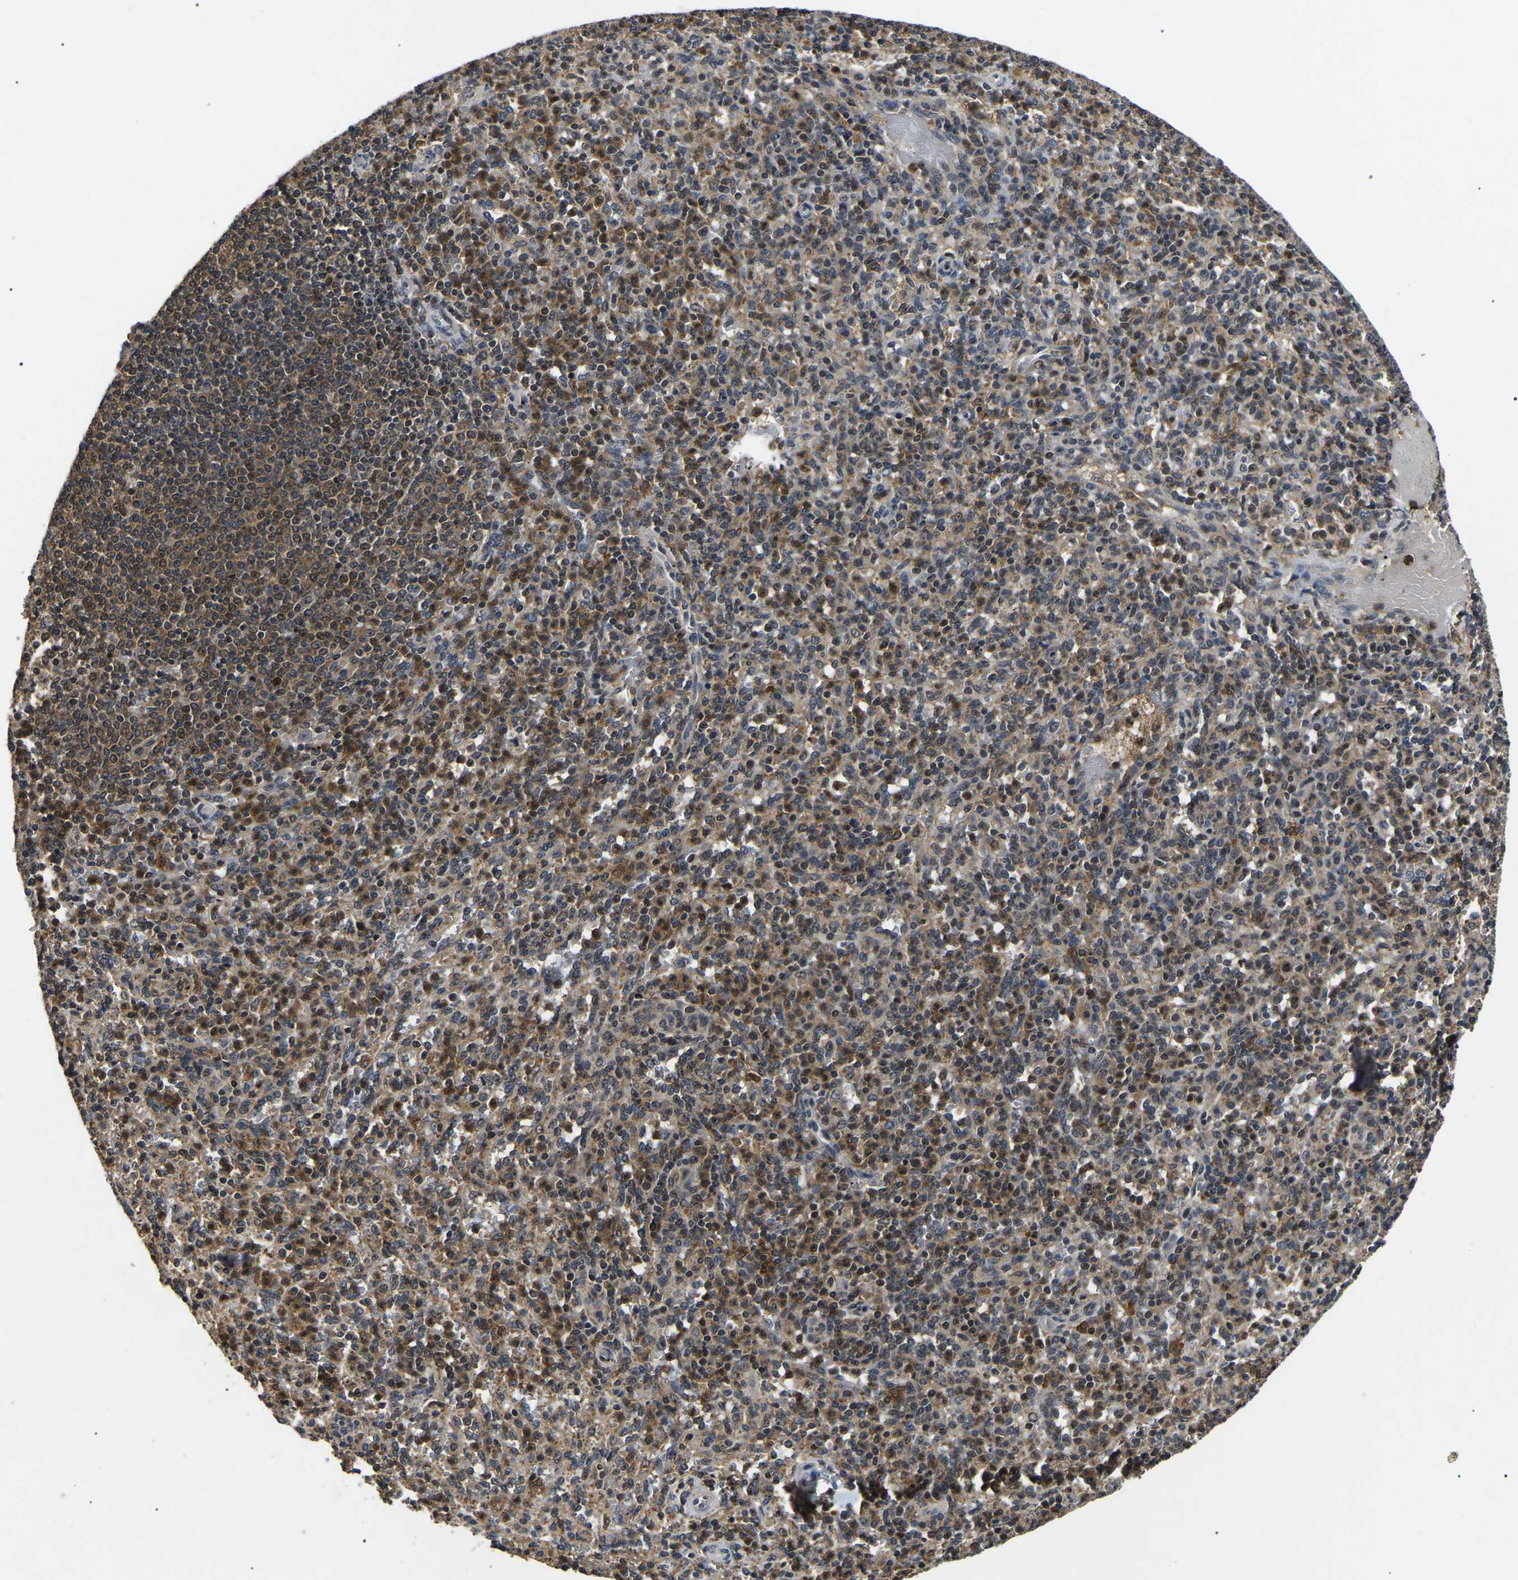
{"staining": {"intensity": "moderate", "quantity": "25%-75%", "location": "cytoplasmic/membranous"}, "tissue": "spleen", "cell_type": "Cells in red pulp", "image_type": "normal", "snomed": [{"axis": "morphology", "description": "Normal tissue, NOS"}, {"axis": "topography", "description": "Spleen"}], "caption": "A micrograph showing moderate cytoplasmic/membranous positivity in approximately 25%-75% of cells in red pulp in unremarkable spleen, as visualized by brown immunohistochemical staining.", "gene": "RBM28", "patient": {"sex": "male", "age": 36}}